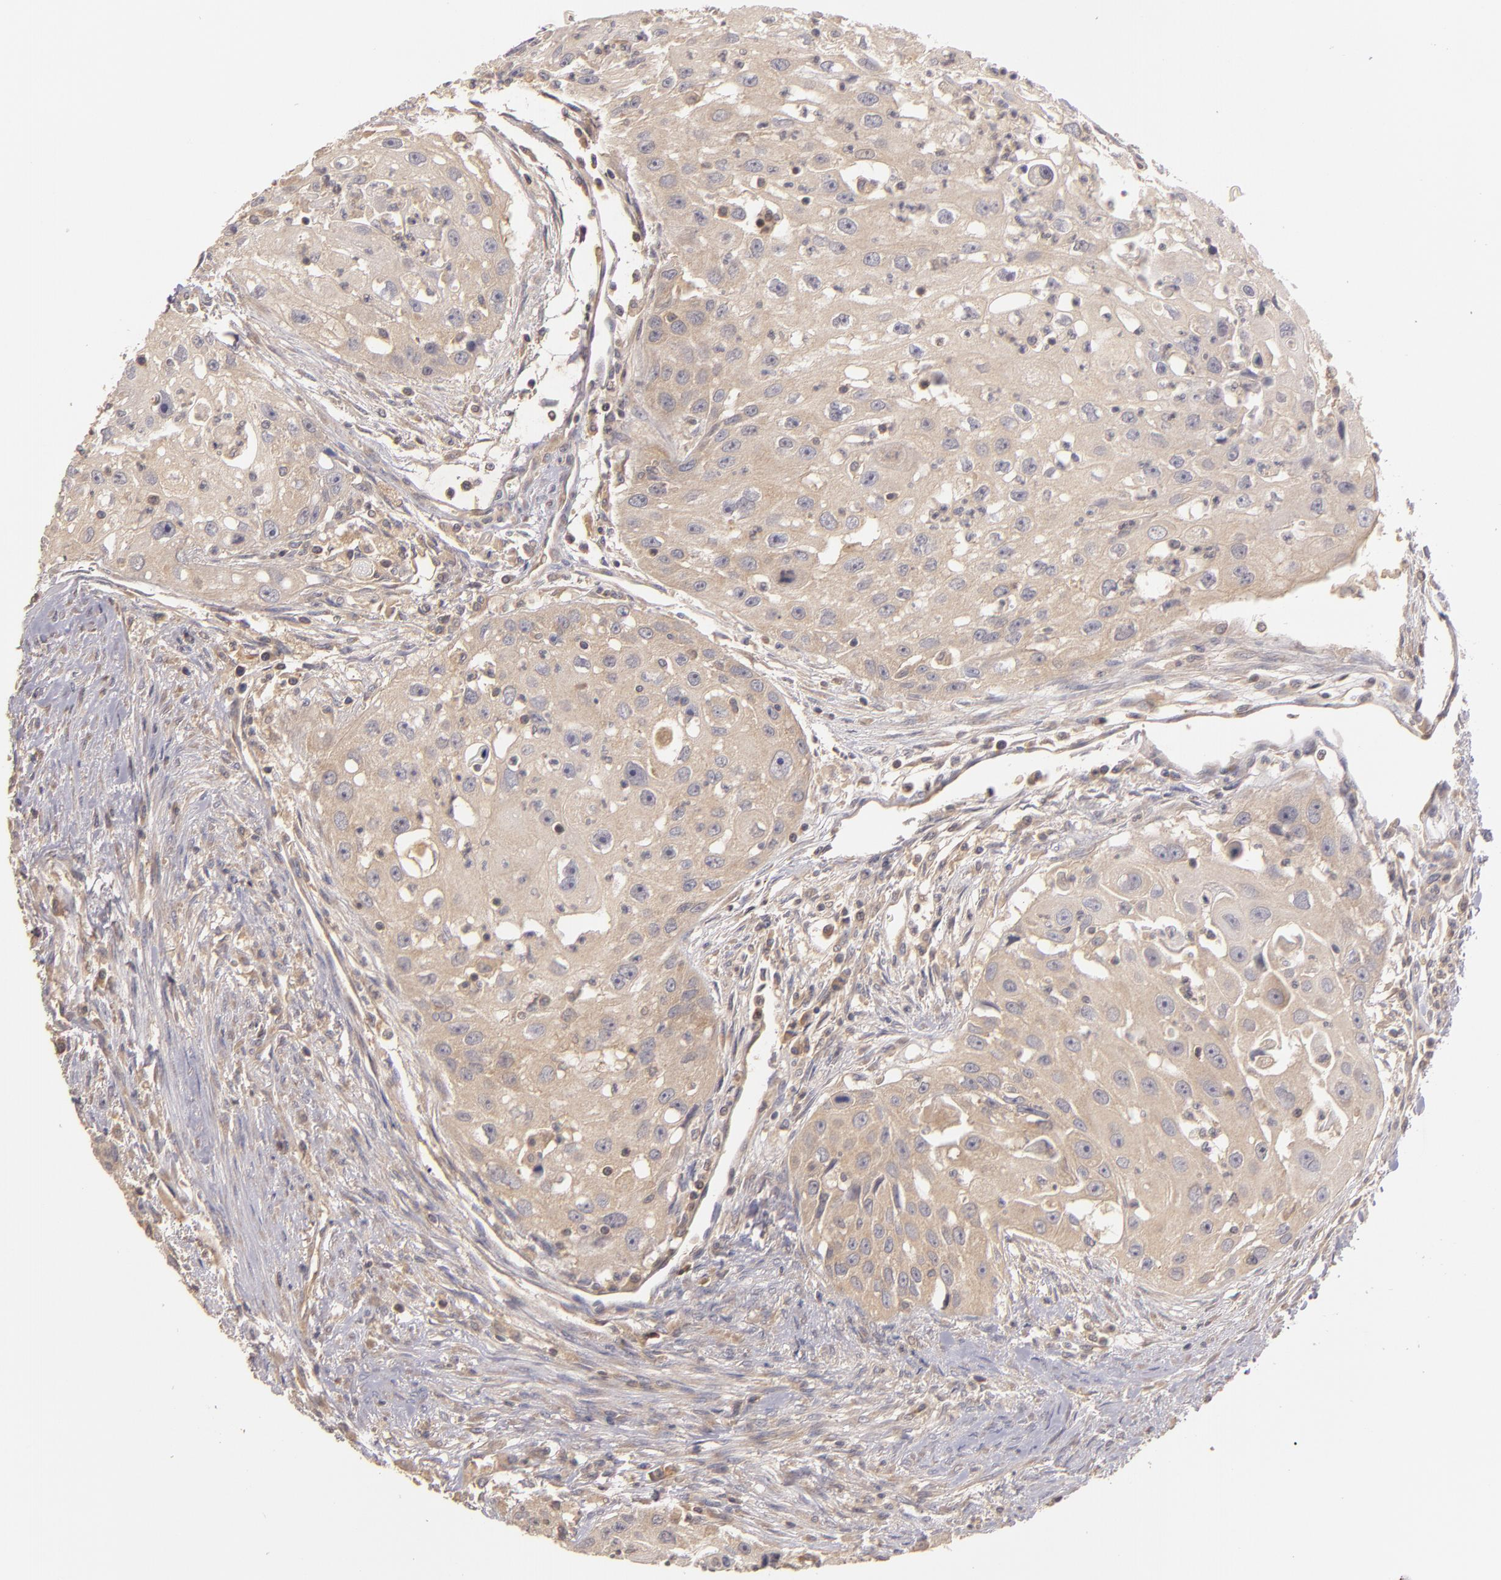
{"staining": {"intensity": "moderate", "quantity": "25%-75%", "location": "cytoplasmic/membranous"}, "tissue": "head and neck cancer", "cell_type": "Tumor cells", "image_type": "cancer", "snomed": [{"axis": "morphology", "description": "Squamous cell carcinoma, NOS"}, {"axis": "topography", "description": "Head-Neck"}], "caption": "A medium amount of moderate cytoplasmic/membranous positivity is seen in approximately 25%-75% of tumor cells in head and neck cancer (squamous cell carcinoma) tissue.", "gene": "UPF3B", "patient": {"sex": "male", "age": 64}}